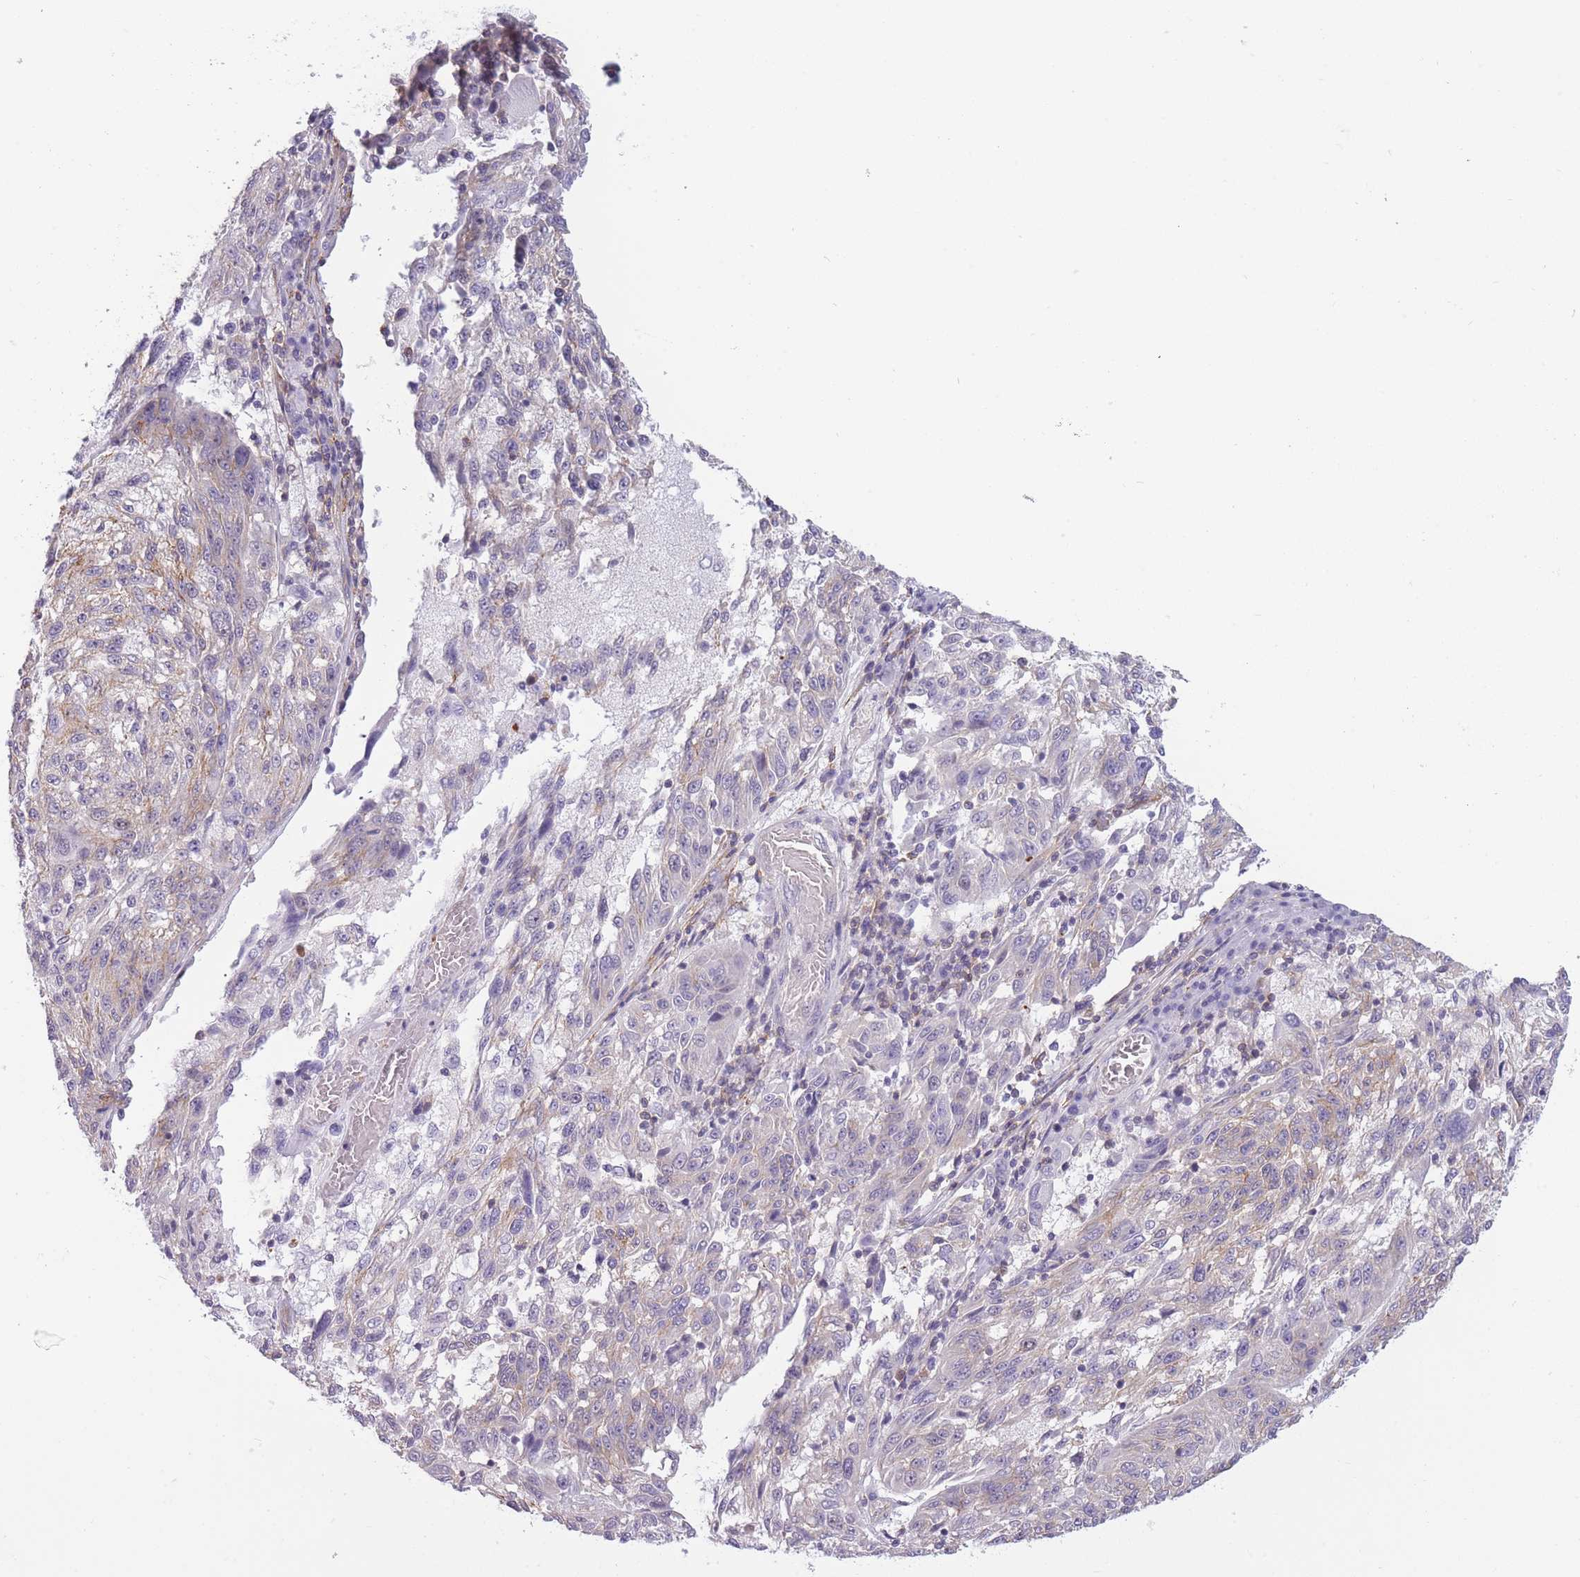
{"staining": {"intensity": "weak", "quantity": "<25%", "location": "cytoplasmic/membranous"}, "tissue": "melanoma", "cell_type": "Tumor cells", "image_type": "cancer", "snomed": [{"axis": "morphology", "description": "Malignant melanoma, NOS"}, {"axis": "topography", "description": "Skin"}], "caption": "Histopathology image shows no significant protein positivity in tumor cells of melanoma.", "gene": "ADD1", "patient": {"sex": "male", "age": 53}}